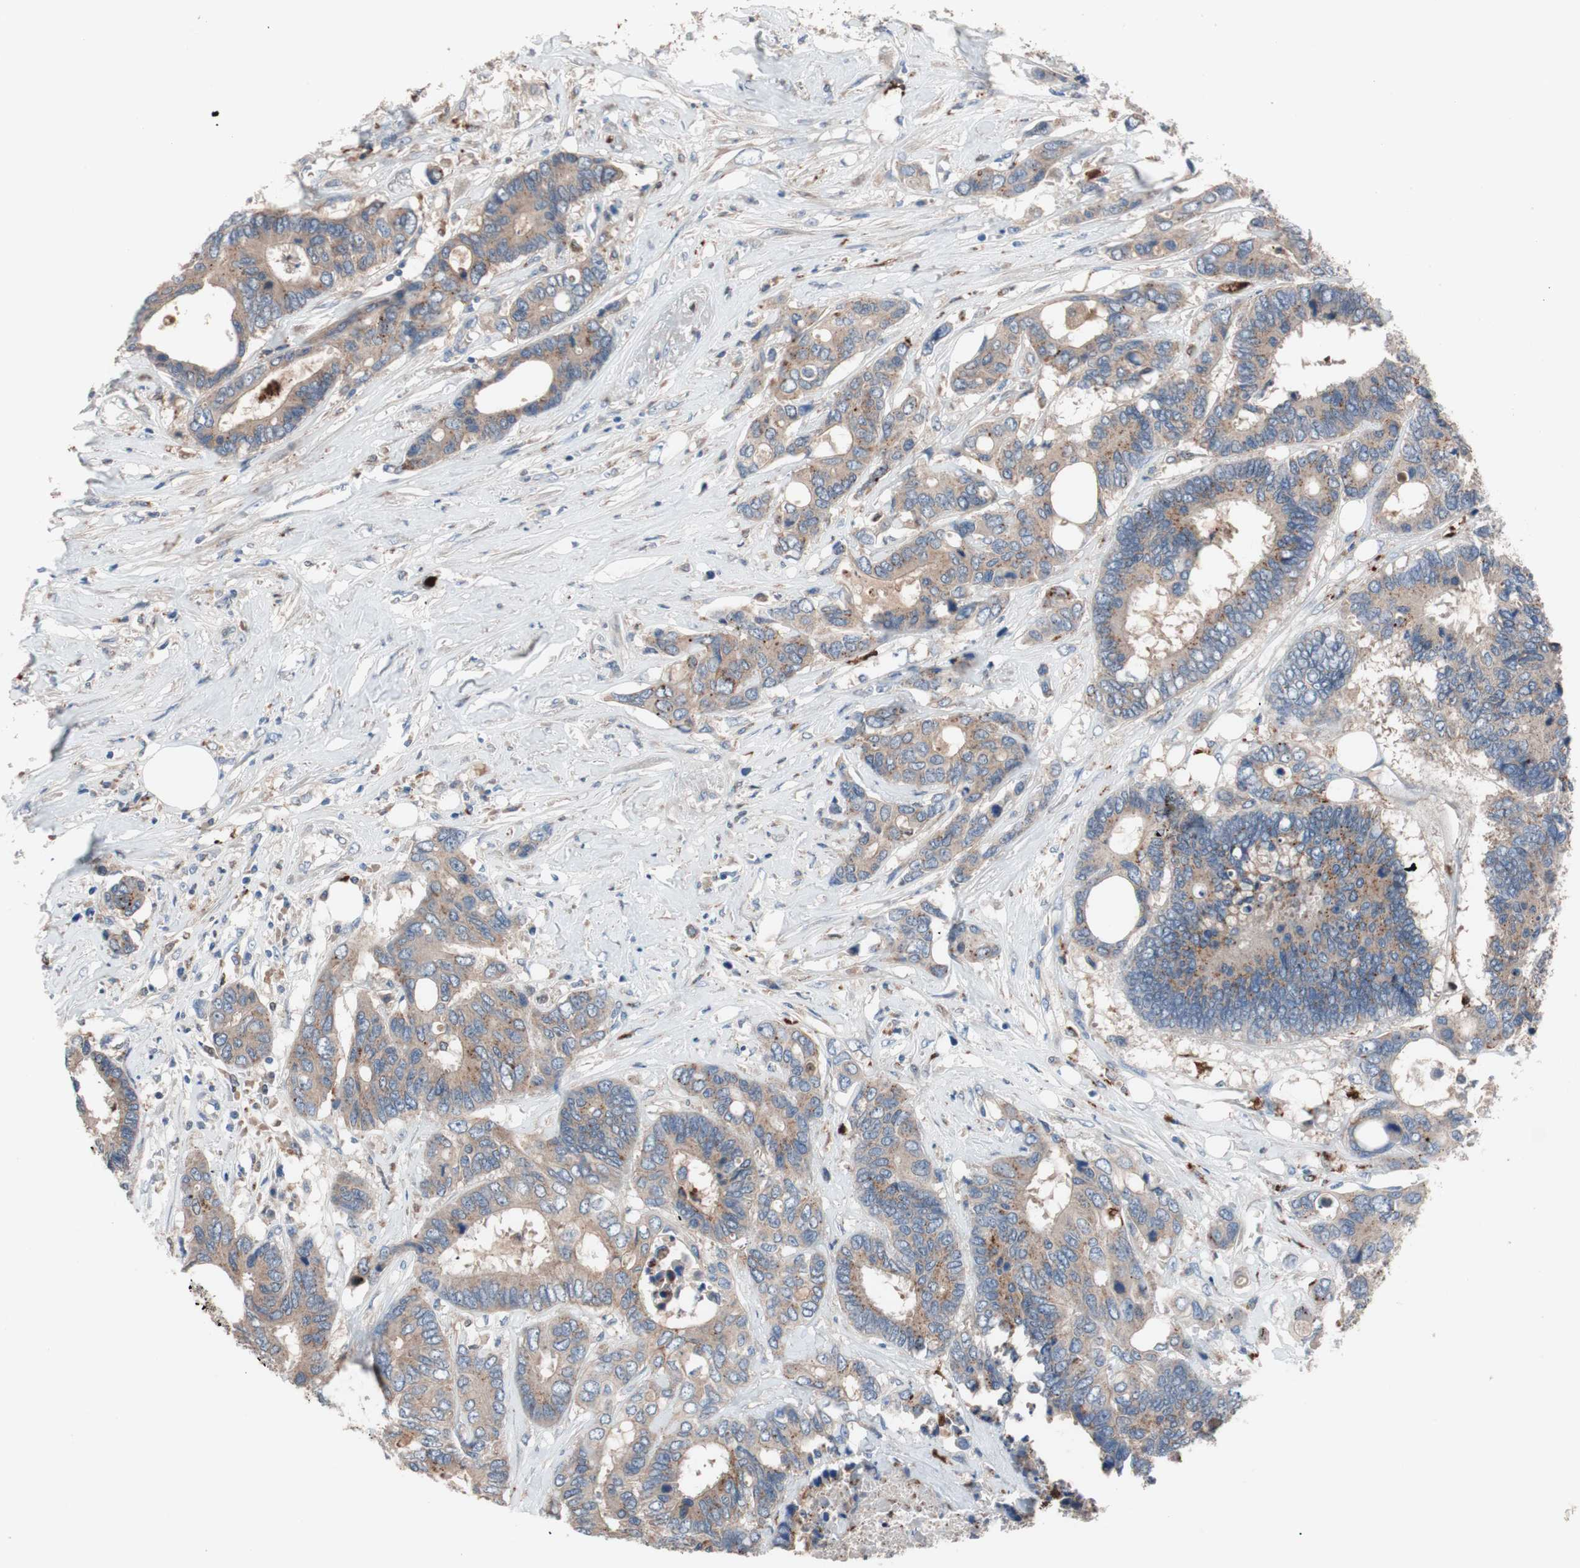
{"staining": {"intensity": "weak", "quantity": ">75%", "location": "cytoplasmic/membranous"}, "tissue": "colorectal cancer", "cell_type": "Tumor cells", "image_type": "cancer", "snomed": [{"axis": "morphology", "description": "Adenocarcinoma, NOS"}, {"axis": "topography", "description": "Rectum"}], "caption": "Immunohistochemistry of colorectal cancer reveals low levels of weak cytoplasmic/membranous staining in about >75% of tumor cells.", "gene": "CLEC4D", "patient": {"sex": "male", "age": 55}}